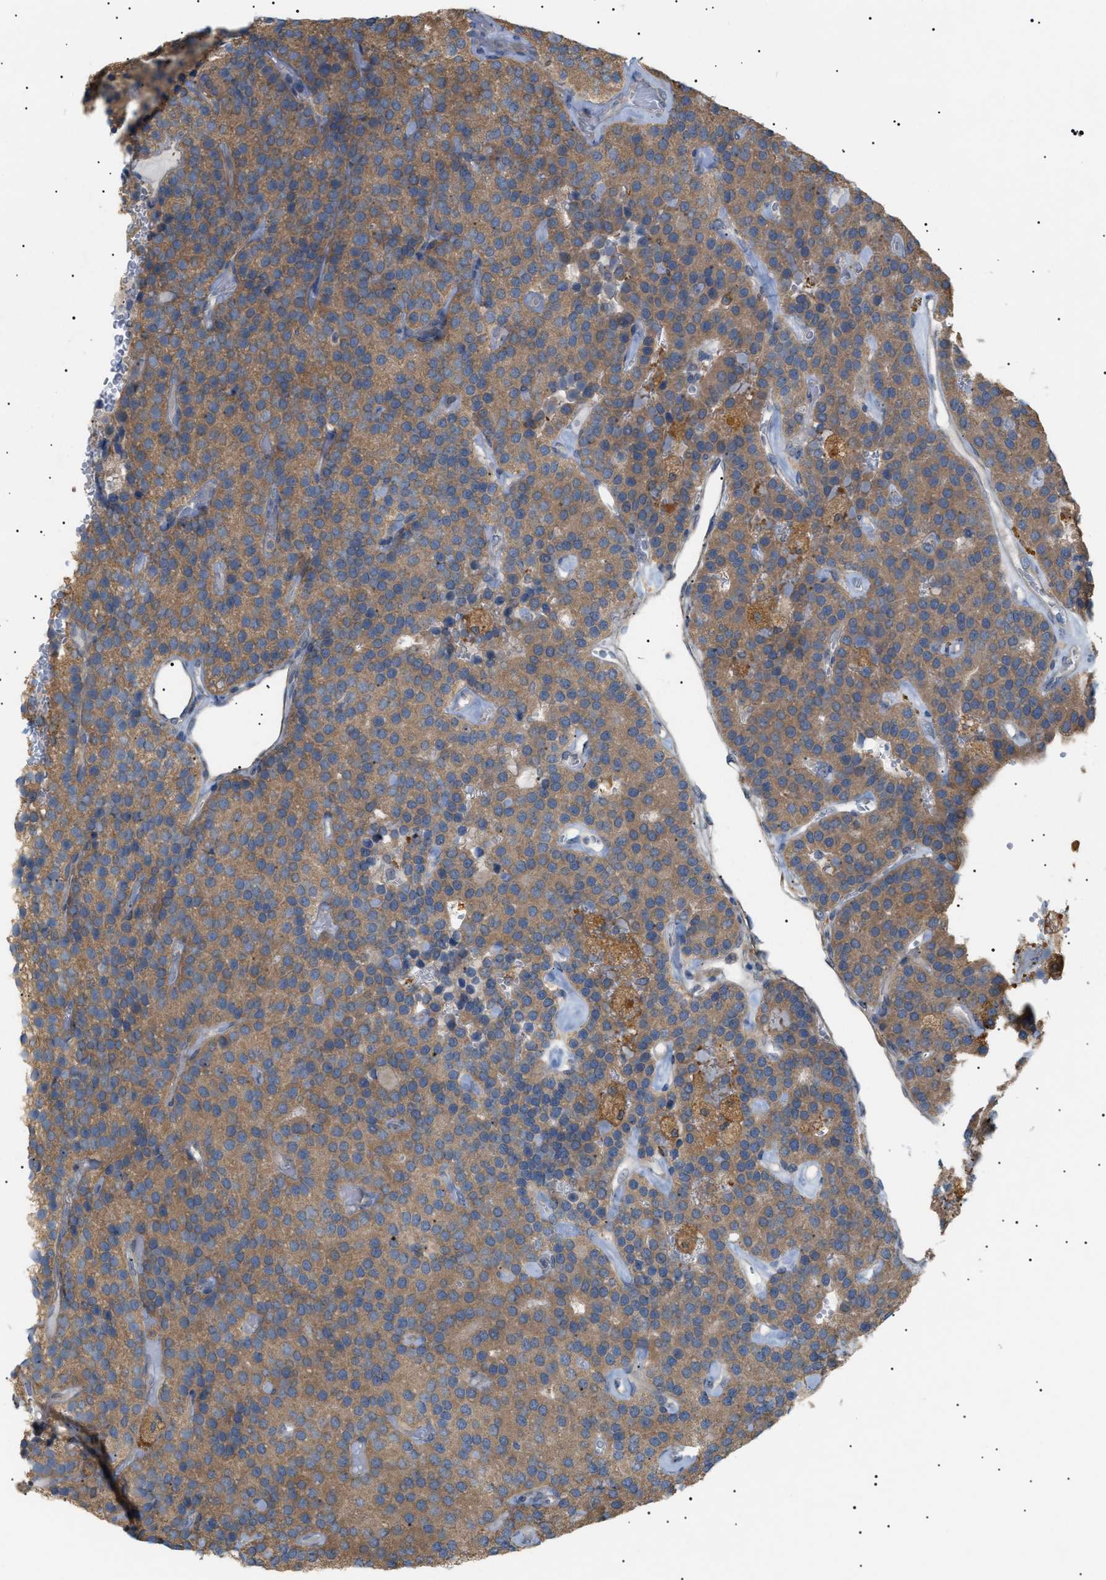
{"staining": {"intensity": "moderate", "quantity": ">75%", "location": "cytoplasmic/membranous"}, "tissue": "parathyroid gland", "cell_type": "Glandular cells", "image_type": "normal", "snomed": [{"axis": "morphology", "description": "Normal tissue, NOS"}, {"axis": "morphology", "description": "Adenoma, NOS"}, {"axis": "topography", "description": "Parathyroid gland"}], "caption": "Immunohistochemistry (IHC) of normal parathyroid gland demonstrates medium levels of moderate cytoplasmic/membranous staining in approximately >75% of glandular cells.", "gene": "IRS2", "patient": {"sex": "female", "age": 86}}